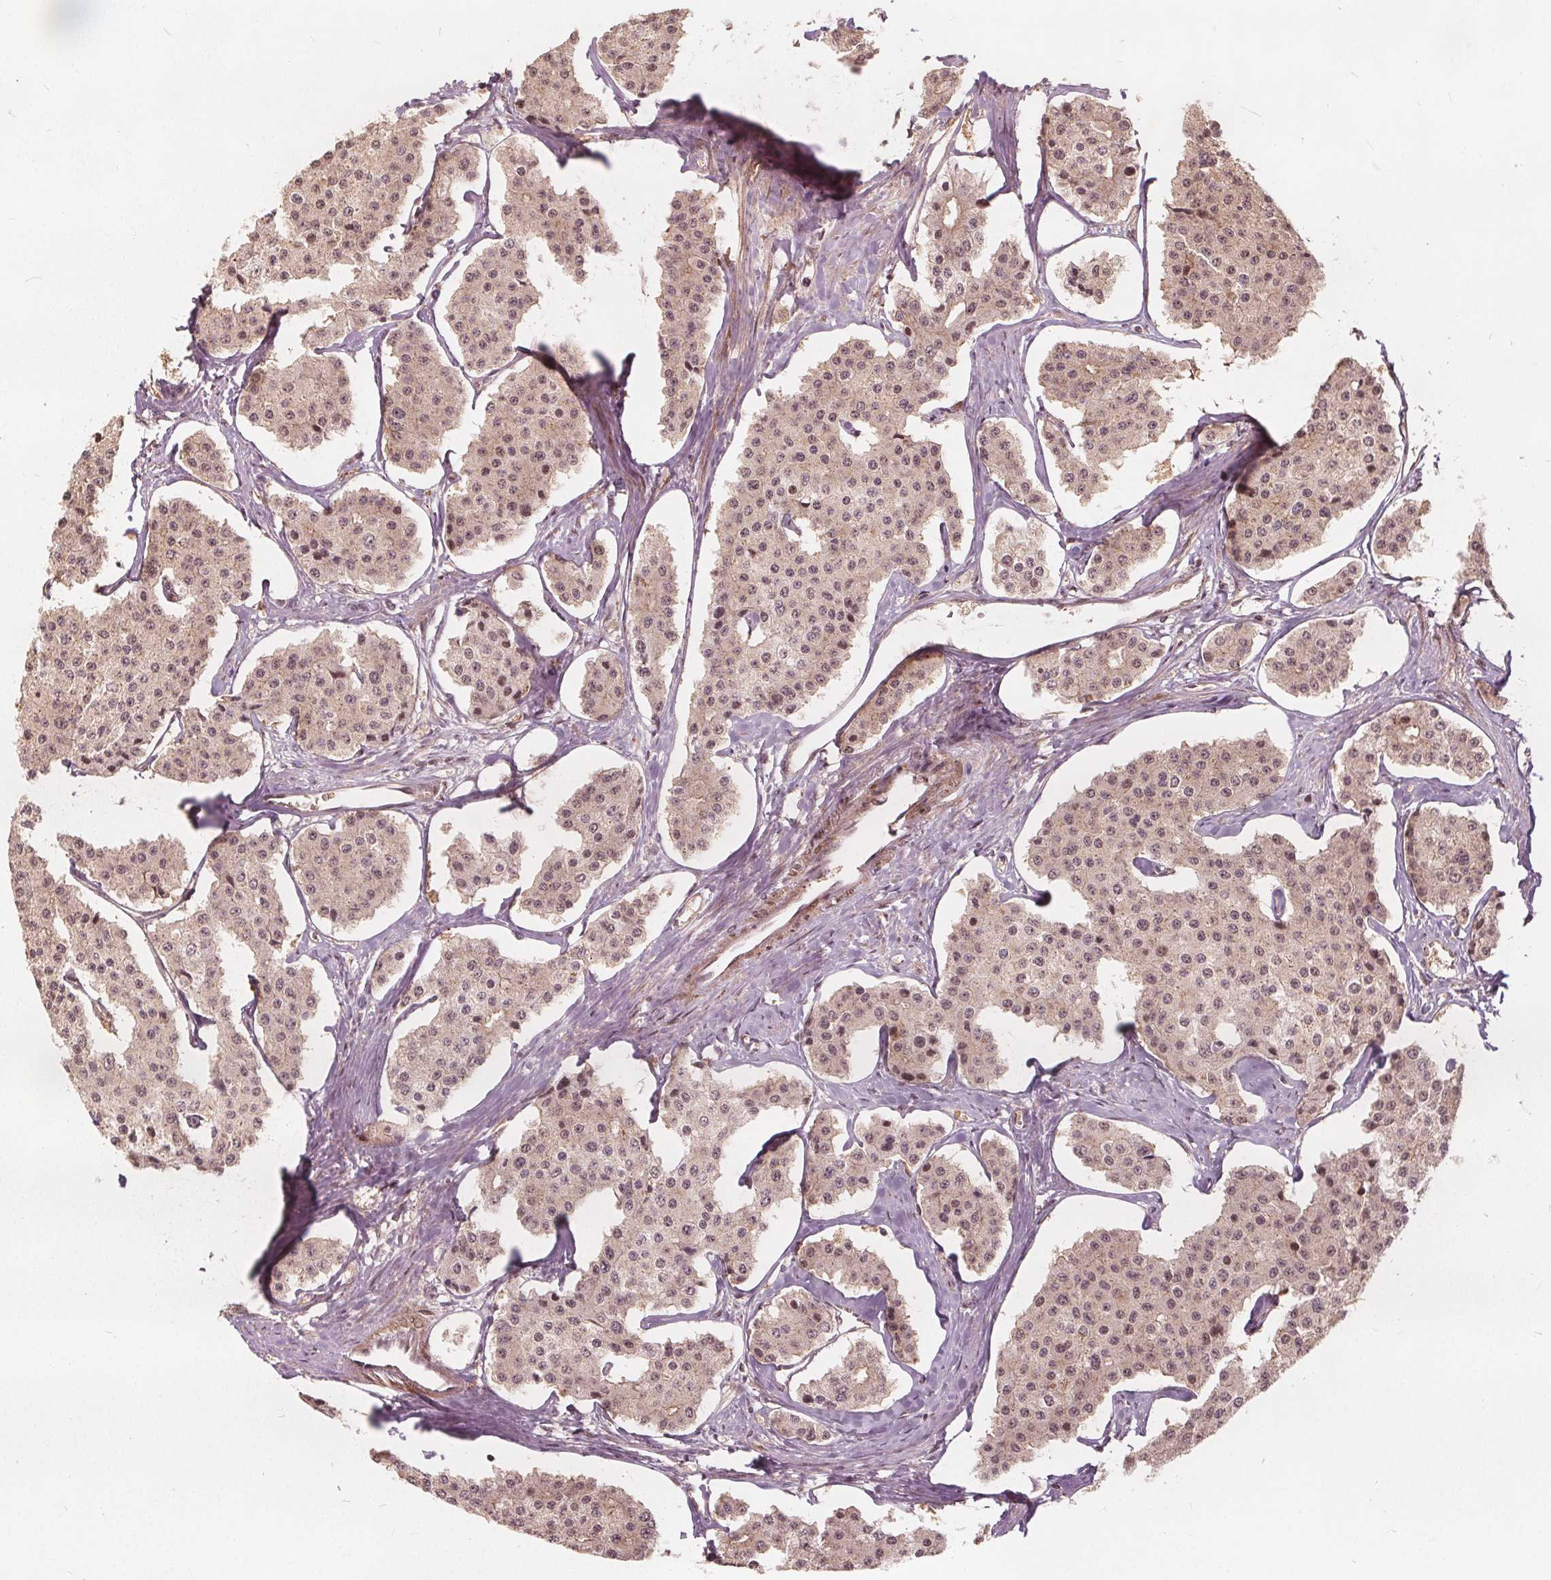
{"staining": {"intensity": "weak", "quantity": ">75%", "location": "cytoplasmic/membranous,nuclear"}, "tissue": "carcinoid", "cell_type": "Tumor cells", "image_type": "cancer", "snomed": [{"axis": "morphology", "description": "Carcinoid, malignant, NOS"}, {"axis": "topography", "description": "Small intestine"}], "caption": "Weak cytoplasmic/membranous and nuclear protein positivity is present in about >75% of tumor cells in malignant carcinoid.", "gene": "PPP1CB", "patient": {"sex": "female", "age": 65}}